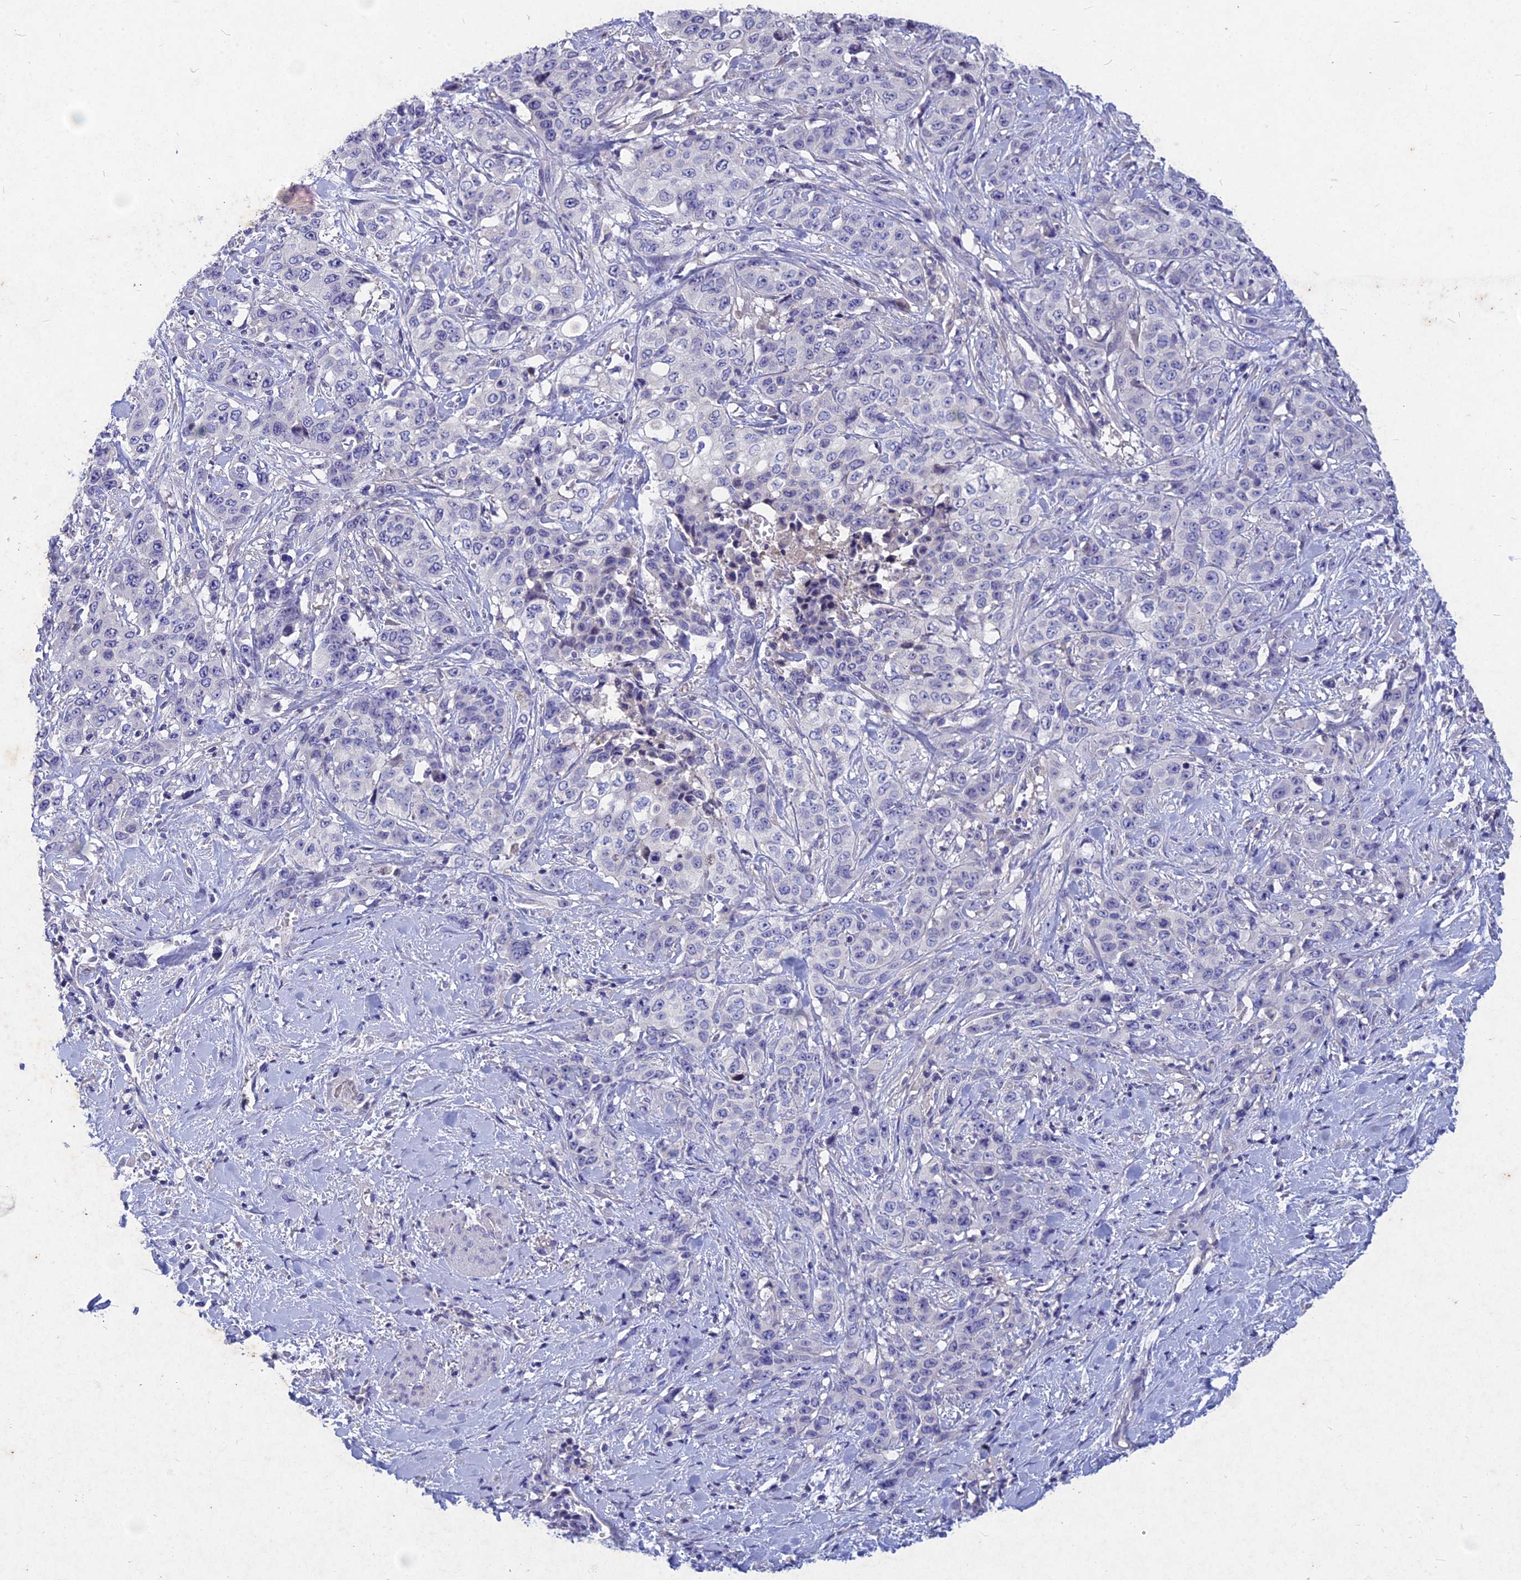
{"staining": {"intensity": "negative", "quantity": "none", "location": "none"}, "tissue": "stomach cancer", "cell_type": "Tumor cells", "image_type": "cancer", "snomed": [{"axis": "morphology", "description": "Adenocarcinoma, NOS"}, {"axis": "topography", "description": "Stomach, upper"}], "caption": "There is no significant positivity in tumor cells of adenocarcinoma (stomach).", "gene": "DEFB119", "patient": {"sex": "male", "age": 62}}